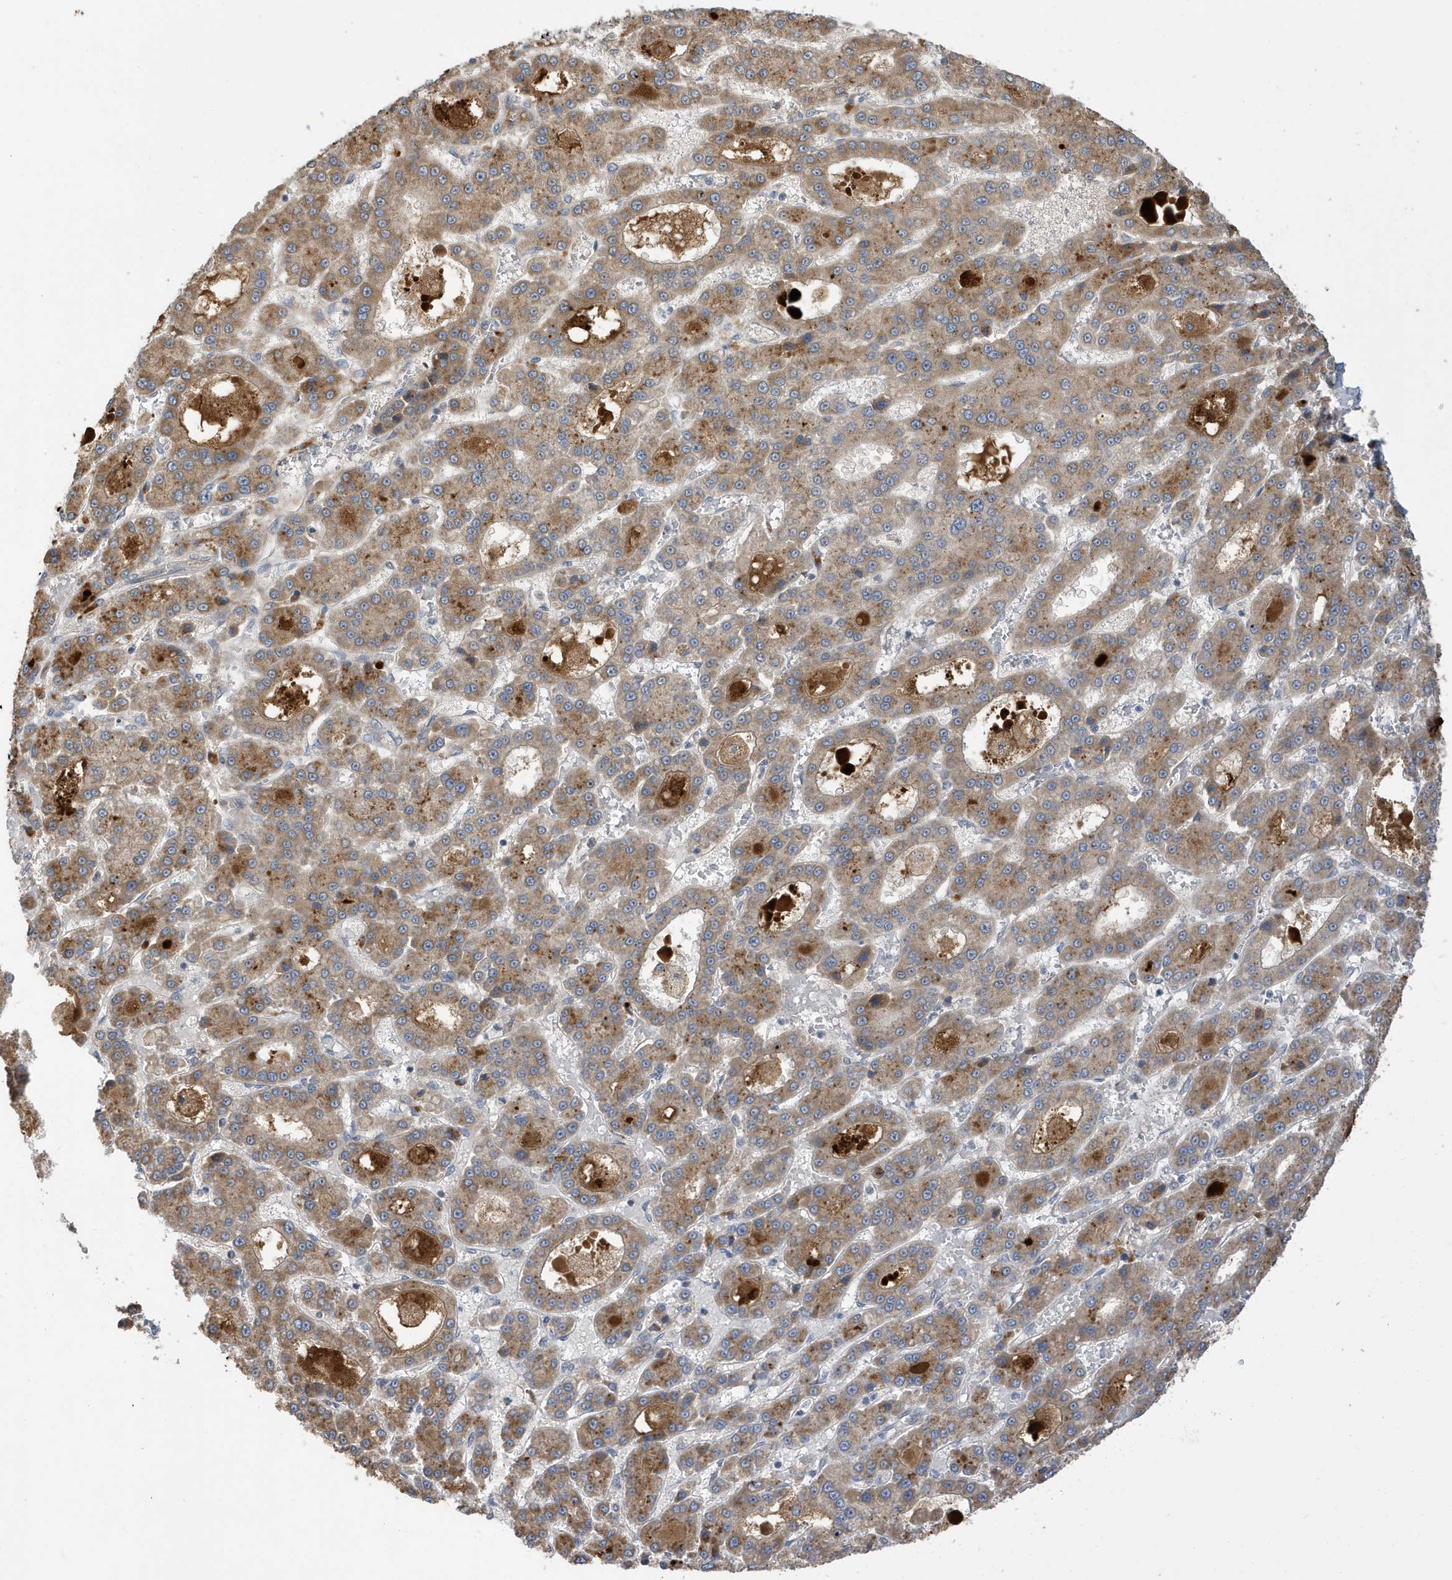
{"staining": {"intensity": "moderate", "quantity": ">75%", "location": "cytoplasmic/membranous"}, "tissue": "liver cancer", "cell_type": "Tumor cells", "image_type": "cancer", "snomed": [{"axis": "morphology", "description": "Carcinoma, Hepatocellular, NOS"}, {"axis": "topography", "description": "Liver"}], "caption": "The immunohistochemical stain highlights moderate cytoplasmic/membranous positivity in tumor cells of liver cancer tissue.", "gene": "LAPTM4A", "patient": {"sex": "male", "age": 70}}